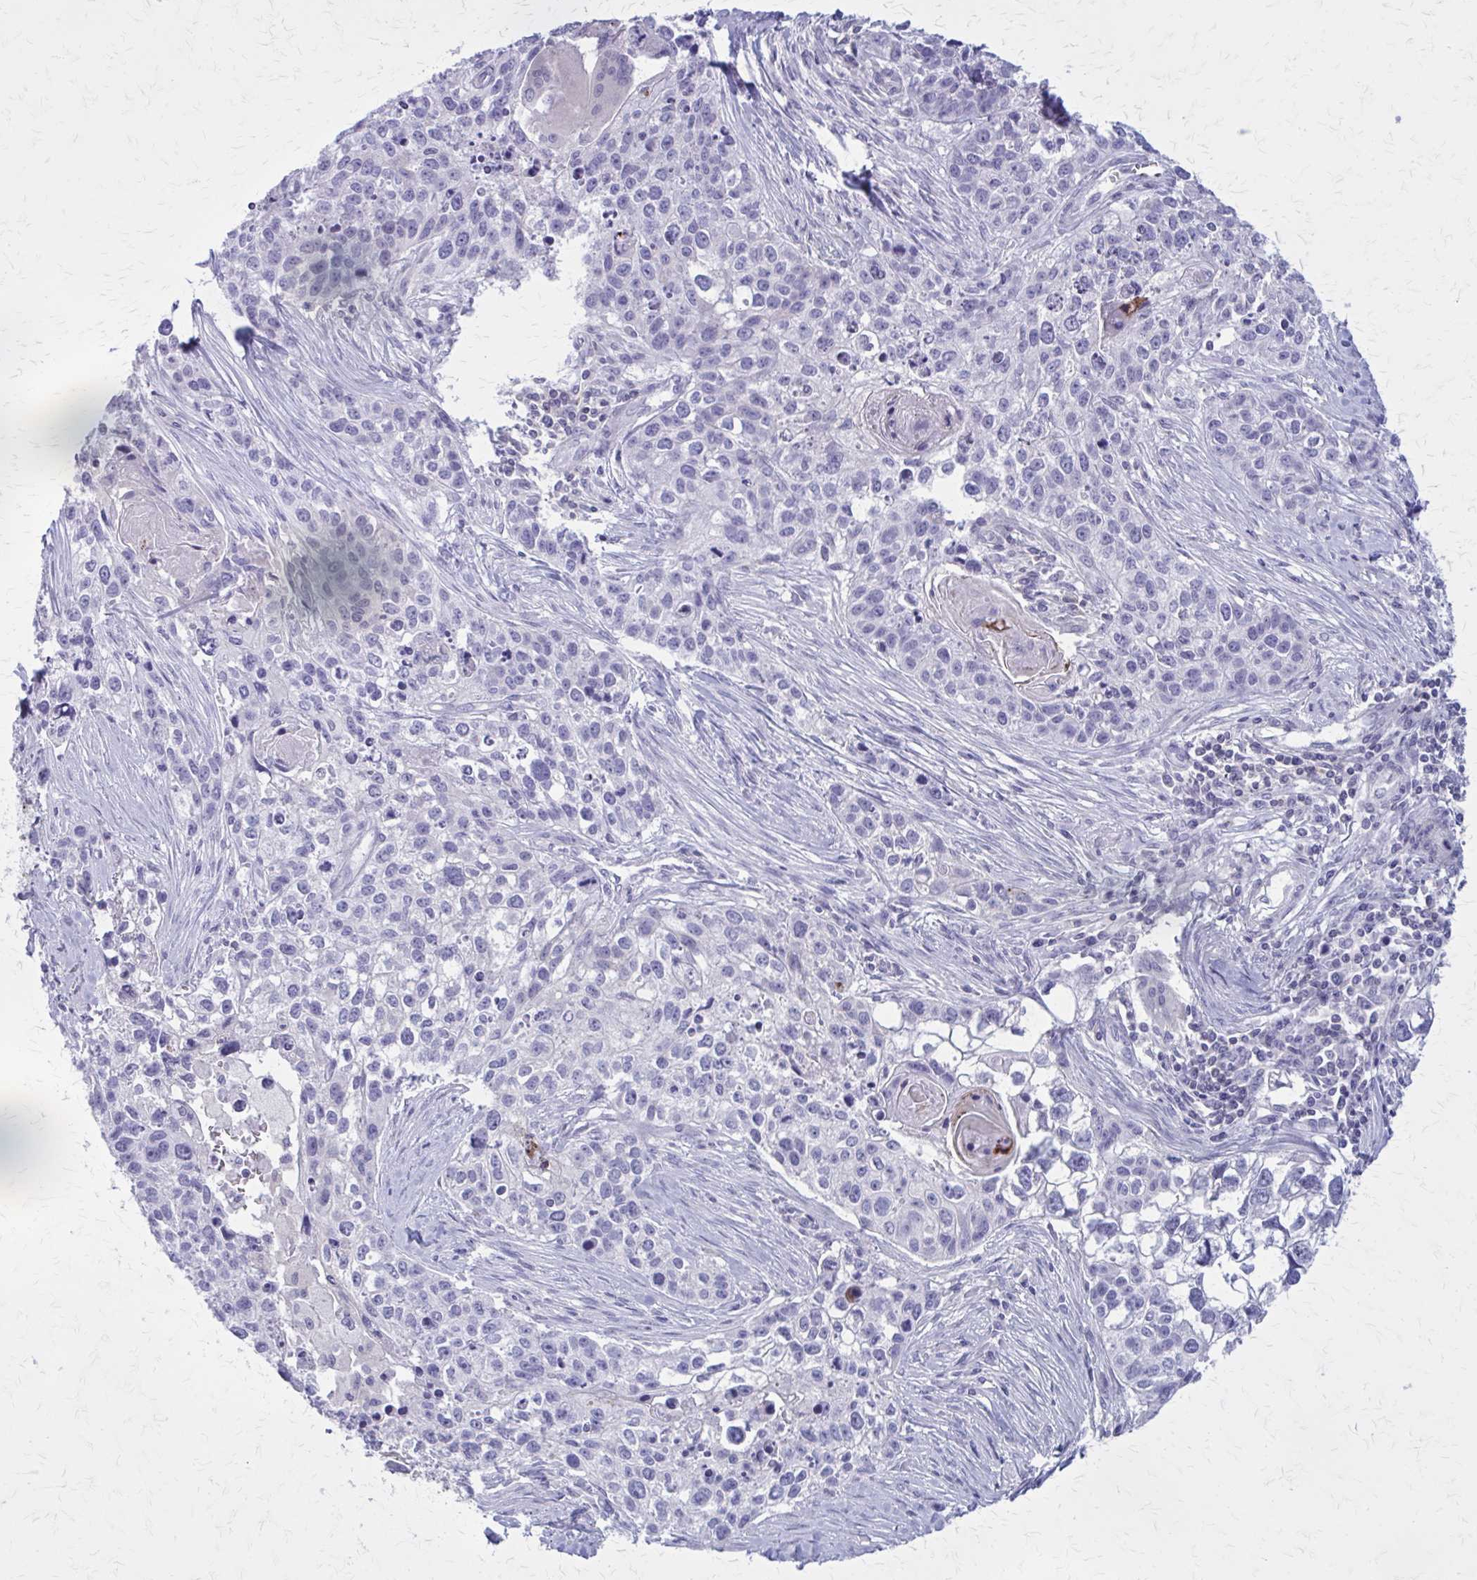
{"staining": {"intensity": "negative", "quantity": "none", "location": "none"}, "tissue": "lung cancer", "cell_type": "Tumor cells", "image_type": "cancer", "snomed": [{"axis": "morphology", "description": "Squamous cell carcinoma, NOS"}, {"axis": "topography", "description": "Lung"}], "caption": "DAB (3,3'-diaminobenzidine) immunohistochemical staining of human lung cancer (squamous cell carcinoma) demonstrates no significant staining in tumor cells.", "gene": "PITPNM1", "patient": {"sex": "male", "age": 74}}